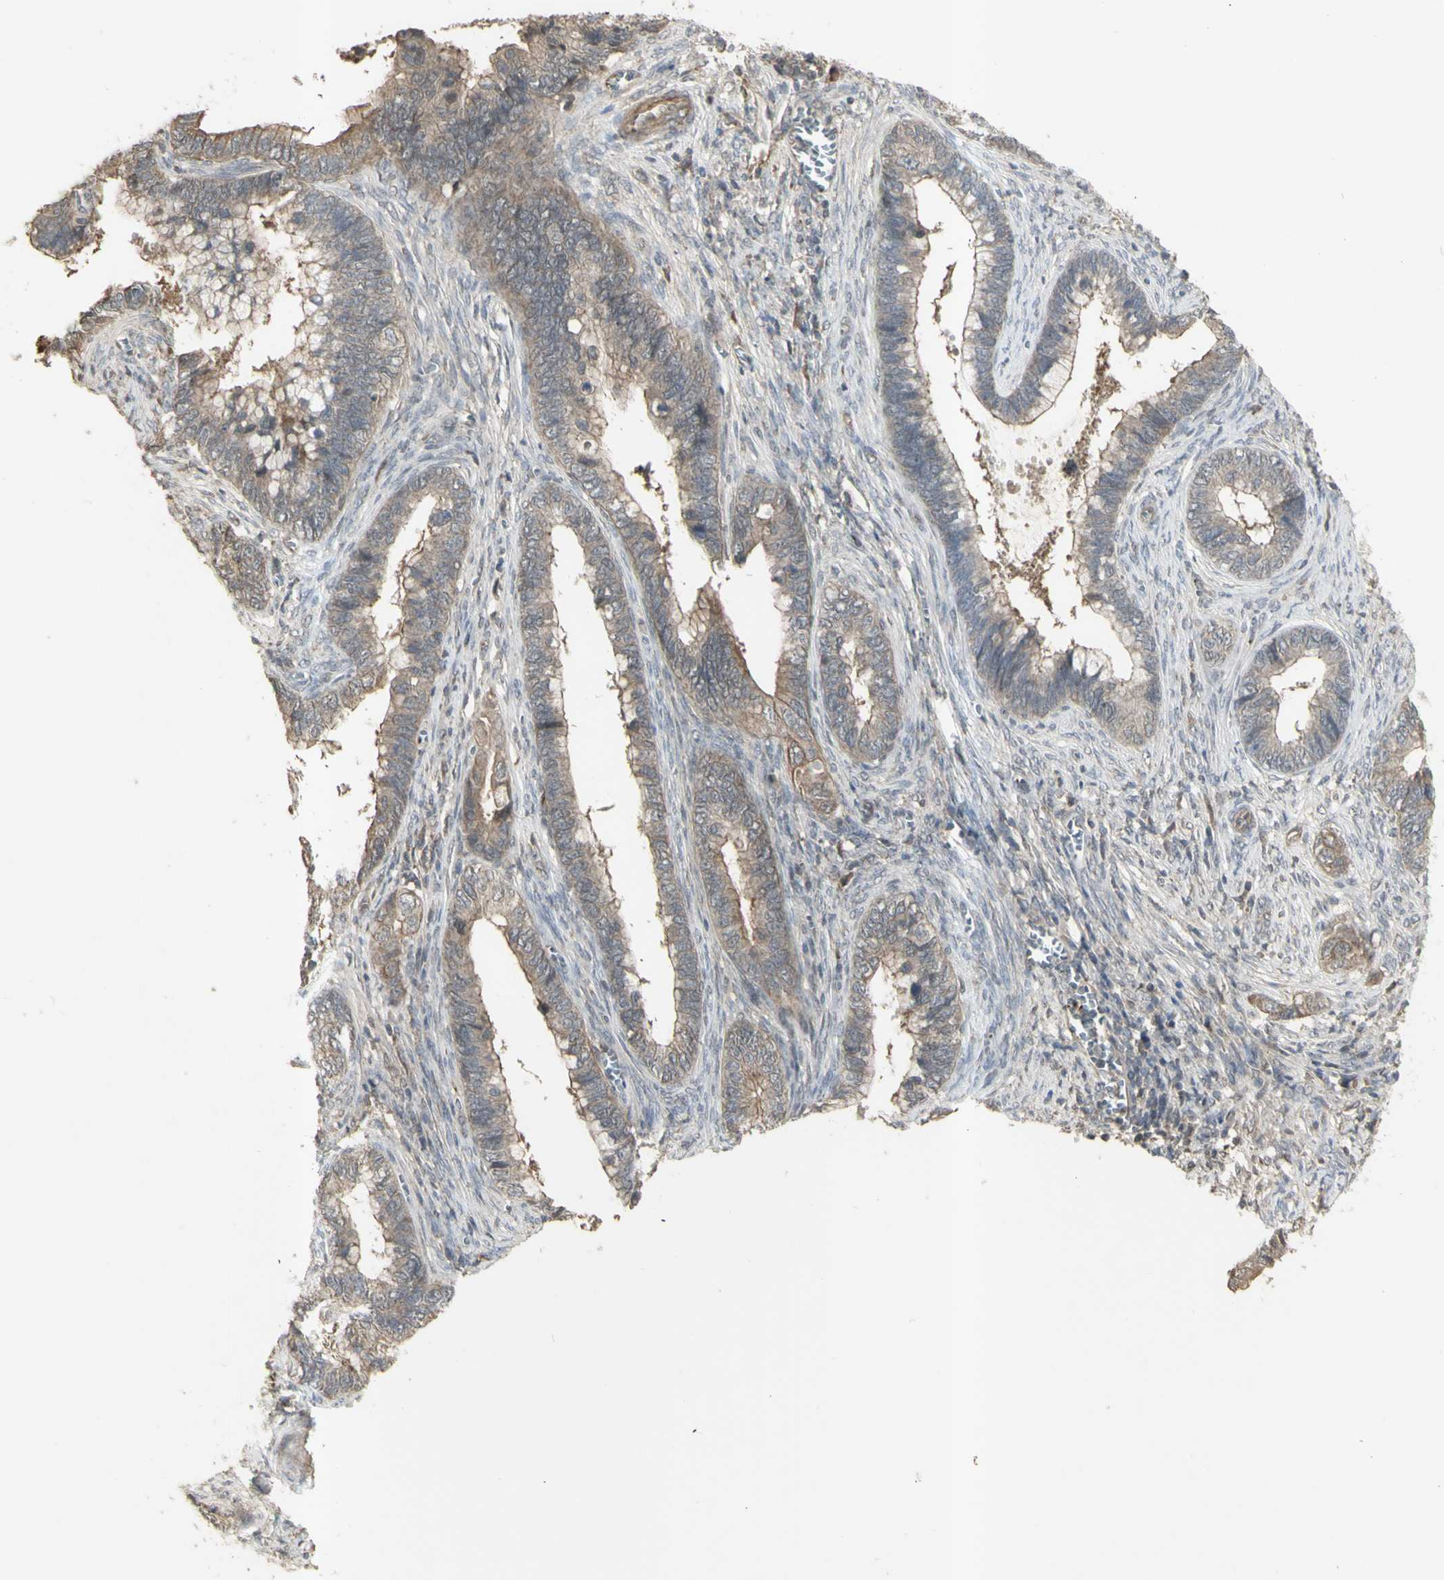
{"staining": {"intensity": "weak", "quantity": ">75%", "location": "cytoplasmic/membranous"}, "tissue": "cervical cancer", "cell_type": "Tumor cells", "image_type": "cancer", "snomed": [{"axis": "morphology", "description": "Adenocarcinoma, NOS"}, {"axis": "topography", "description": "Cervix"}], "caption": "Adenocarcinoma (cervical) stained for a protein shows weak cytoplasmic/membranous positivity in tumor cells. (DAB = brown stain, brightfield microscopy at high magnification).", "gene": "ALOX12", "patient": {"sex": "female", "age": 44}}